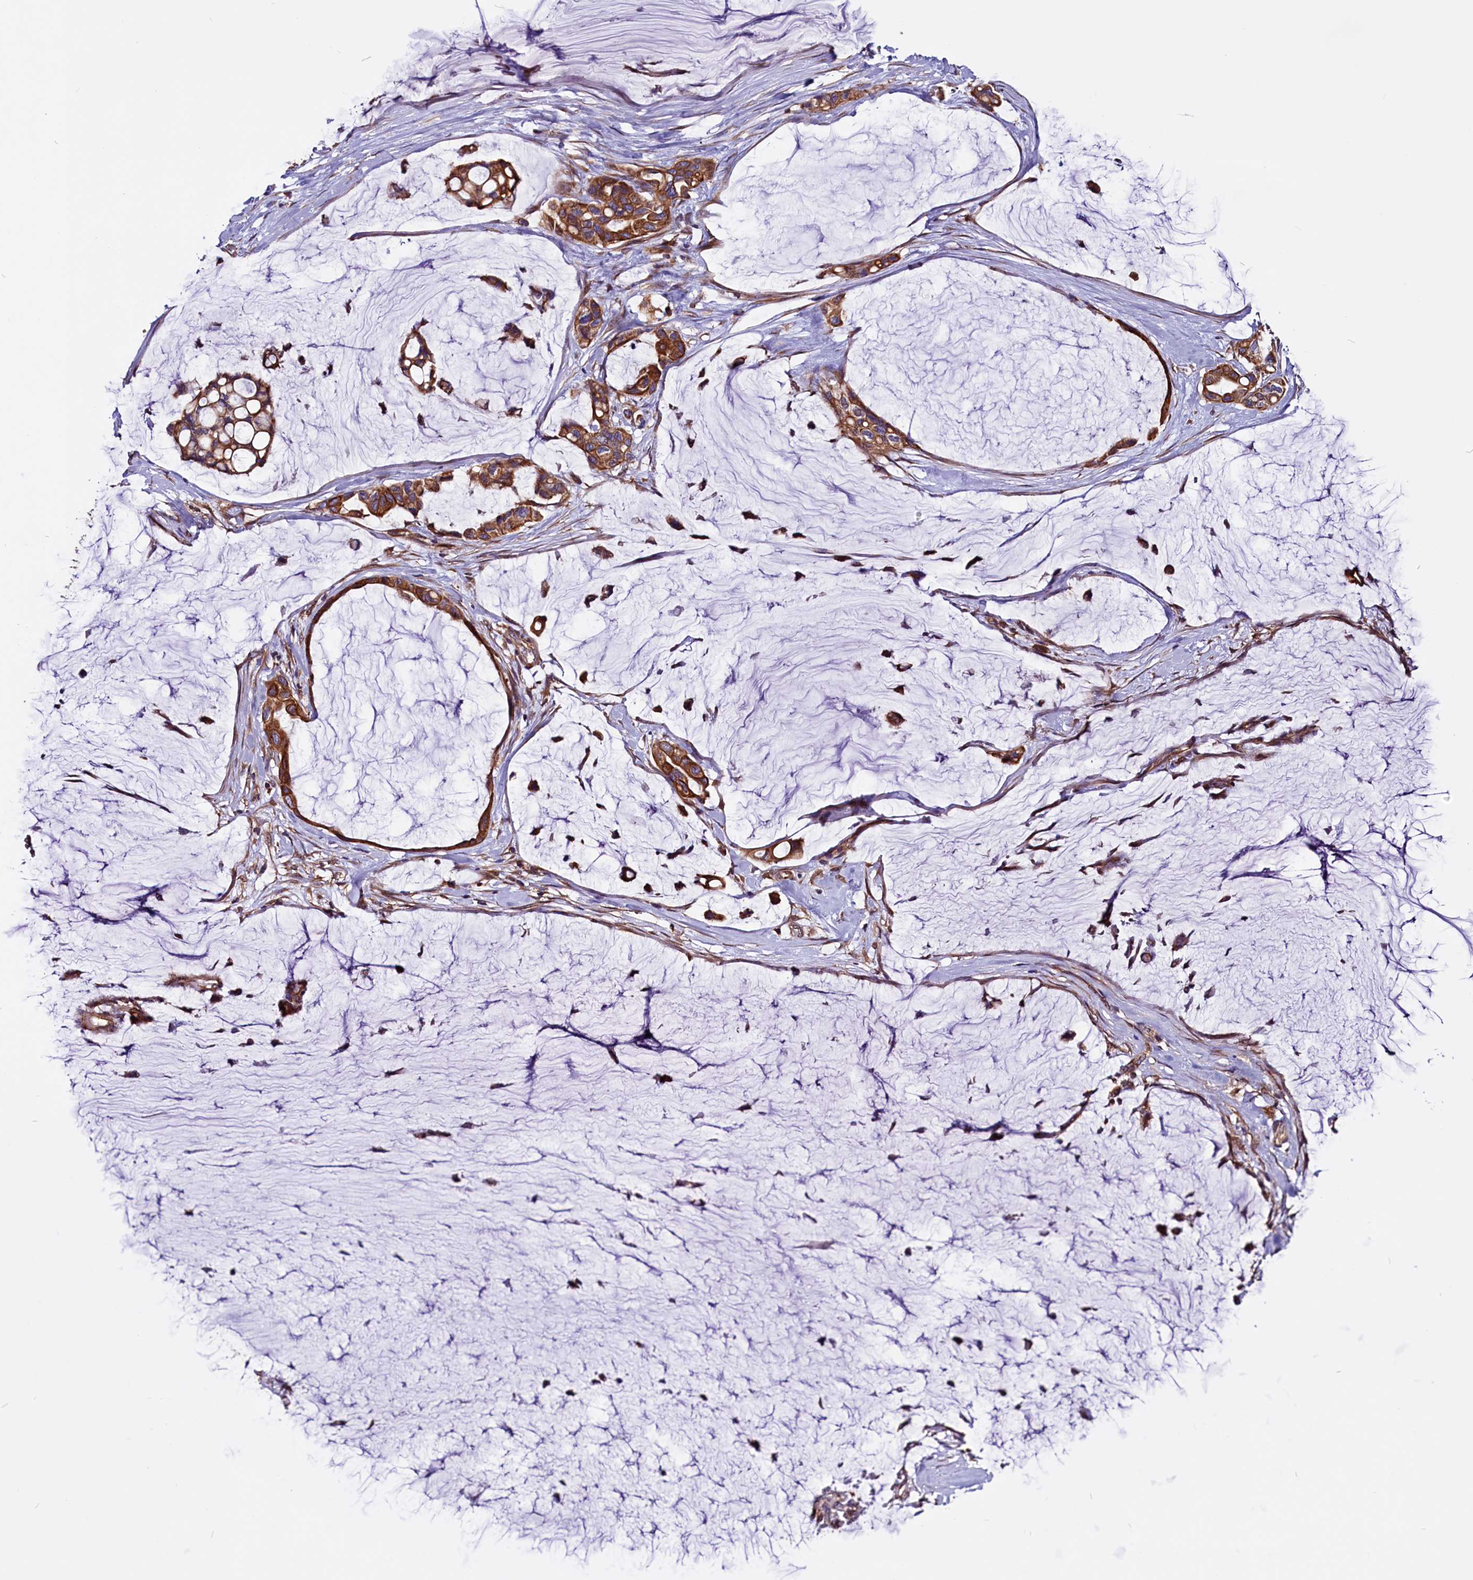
{"staining": {"intensity": "strong", "quantity": ">75%", "location": "cytoplasmic/membranous"}, "tissue": "ovarian cancer", "cell_type": "Tumor cells", "image_type": "cancer", "snomed": [{"axis": "morphology", "description": "Cystadenocarcinoma, mucinous, NOS"}, {"axis": "topography", "description": "Ovary"}], "caption": "This is an image of immunohistochemistry (IHC) staining of ovarian mucinous cystadenocarcinoma, which shows strong positivity in the cytoplasmic/membranous of tumor cells.", "gene": "EIF3G", "patient": {"sex": "female", "age": 39}}